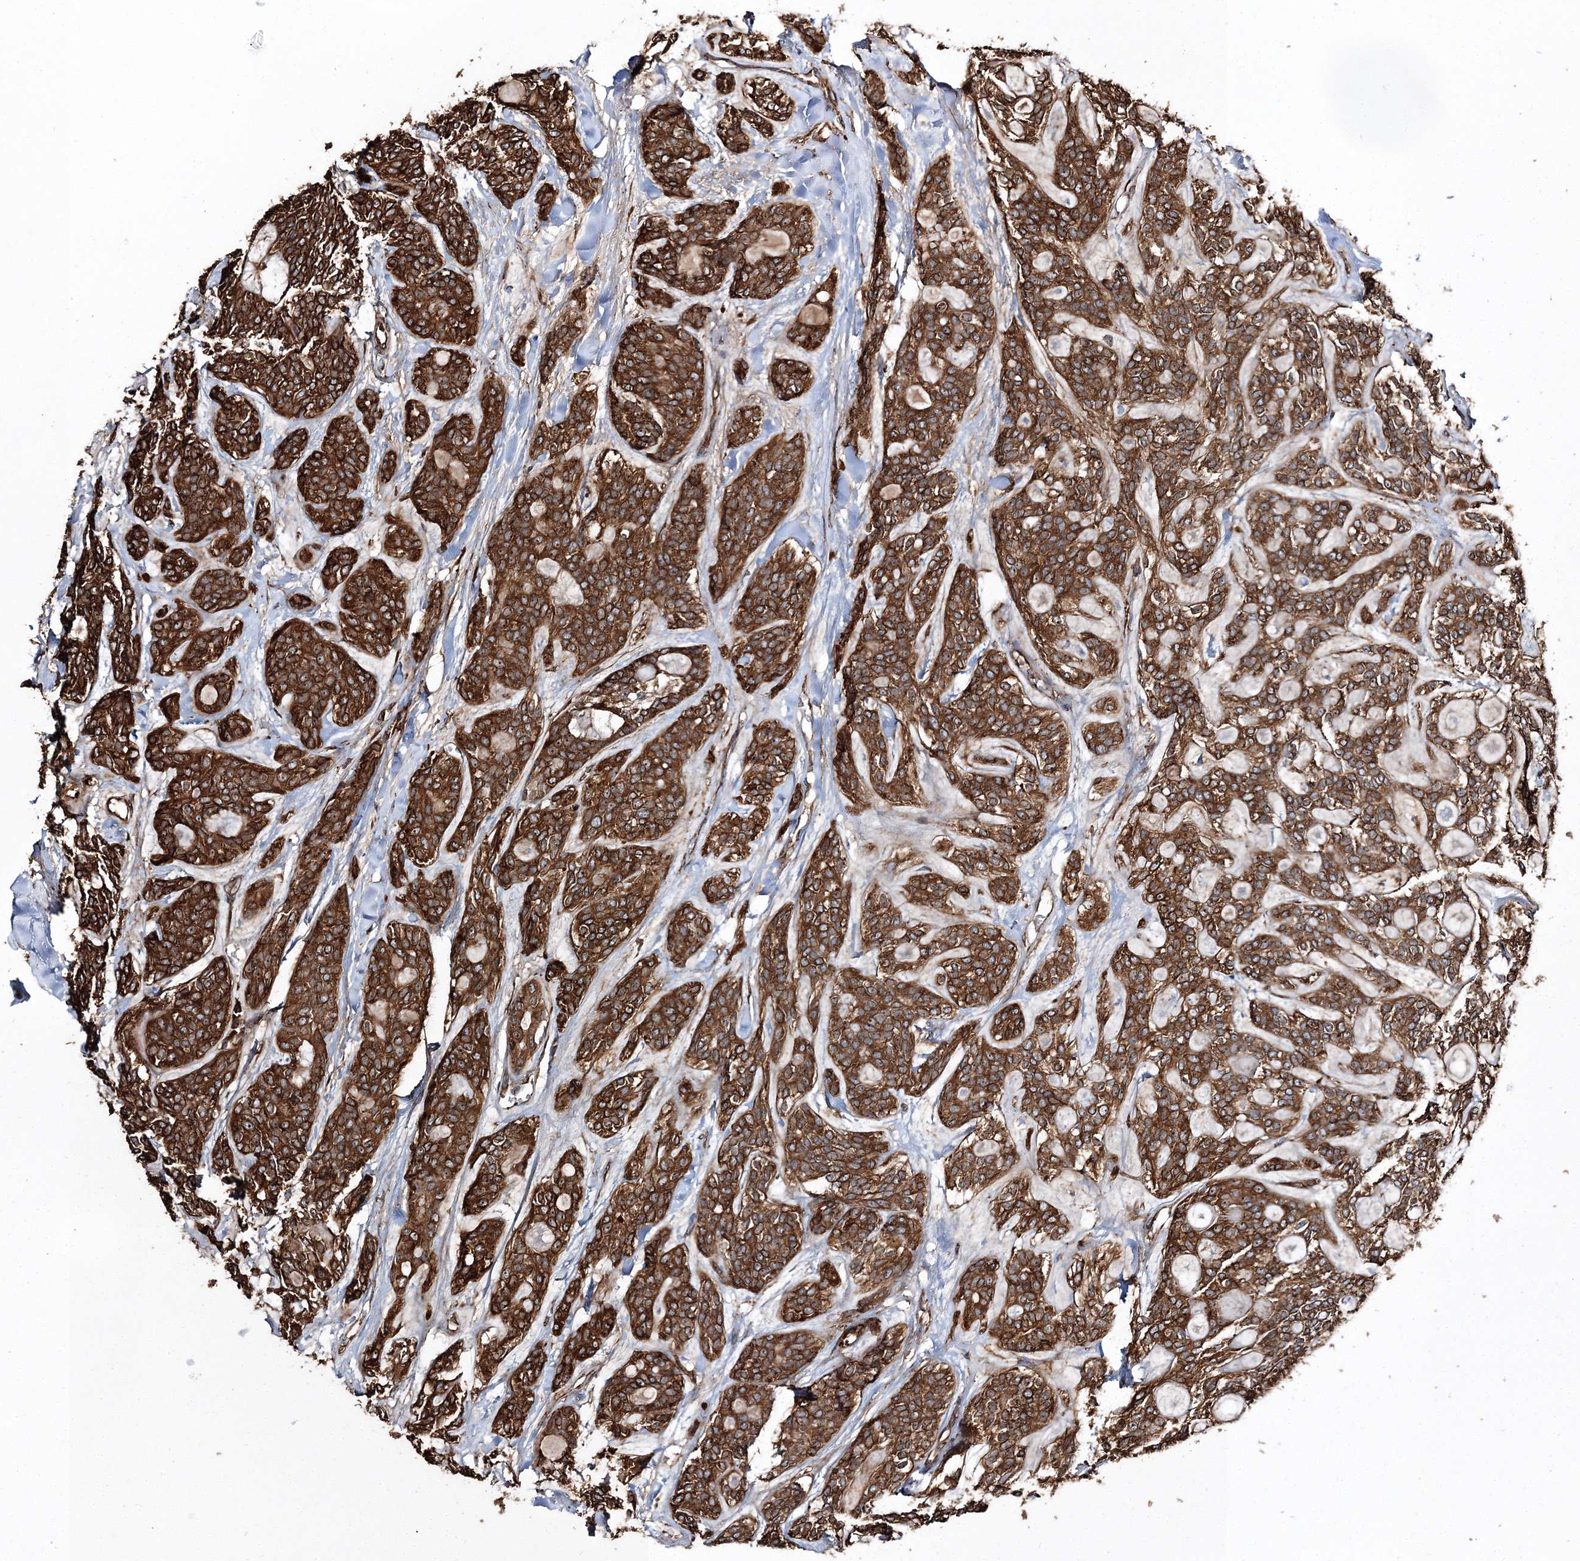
{"staining": {"intensity": "strong", "quantity": ">75%", "location": "cytoplasmic/membranous"}, "tissue": "head and neck cancer", "cell_type": "Tumor cells", "image_type": "cancer", "snomed": [{"axis": "morphology", "description": "Adenocarcinoma, NOS"}, {"axis": "topography", "description": "Head-Neck"}], "caption": "Head and neck adenocarcinoma was stained to show a protein in brown. There is high levels of strong cytoplasmic/membranous staining in approximately >75% of tumor cells. (IHC, brightfield microscopy, high magnification).", "gene": "SCRN3", "patient": {"sex": "male", "age": 66}}